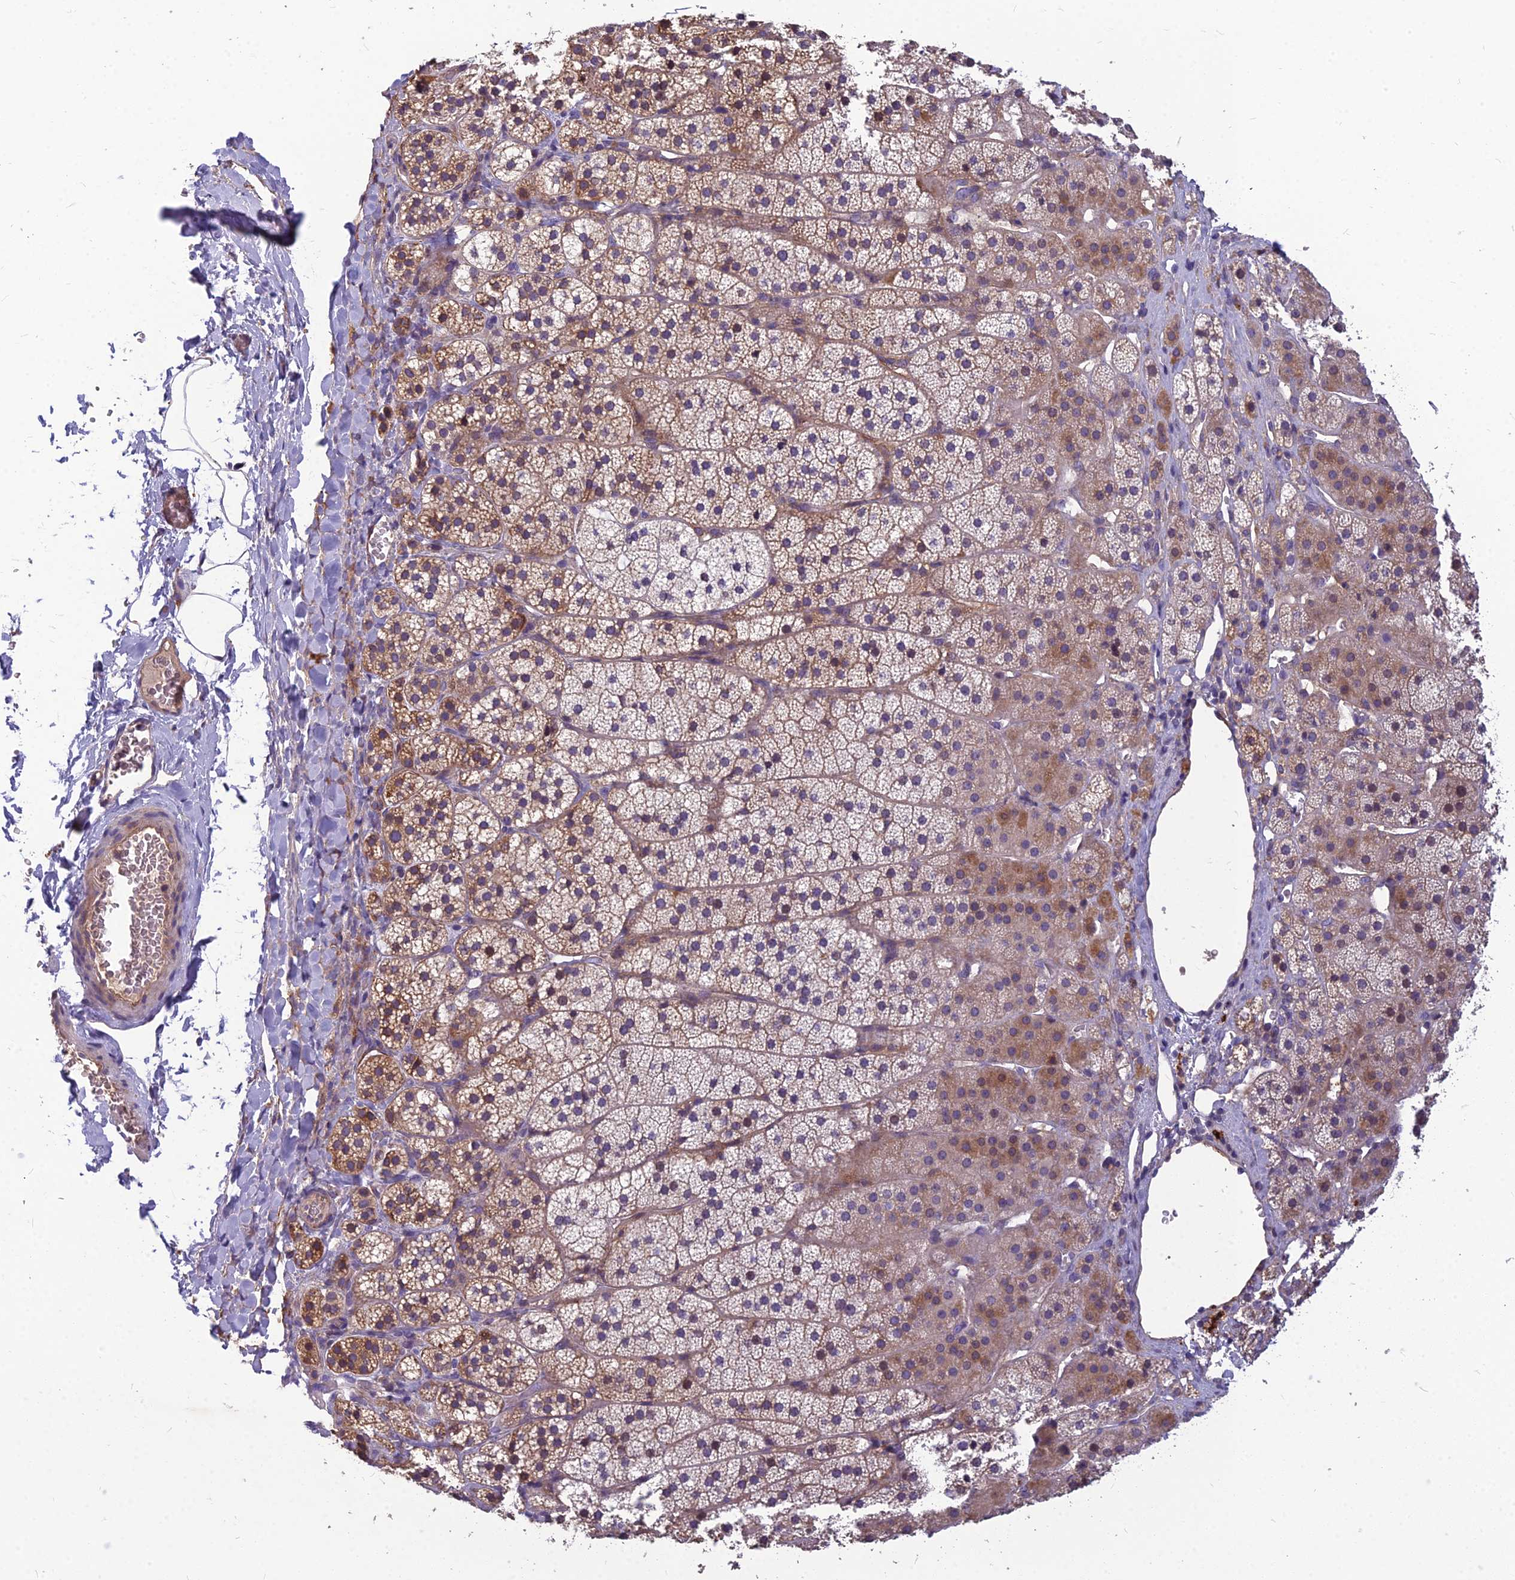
{"staining": {"intensity": "moderate", "quantity": ">75%", "location": "cytoplasmic/membranous"}, "tissue": "adrenal gland", "cell_type": "Glandular cells", "image_type": "normal", "snomed": [{"axis": "morphology", "description": "Normal tissue, NOS"}, {"axis": "topography", "description": "Adrenal gland"}], "caption": "Adrenal gland stained with DAB immunohistochemistry (IHC) demonstrates medium levels of moderate cytoplasmic/membranous expression in about >75% of glandular cells. (Brightfield microscopy of DAB IHC at high magnification).", "gene": "TSPAN15", "patient": {"sex": "female", "age": 44}}